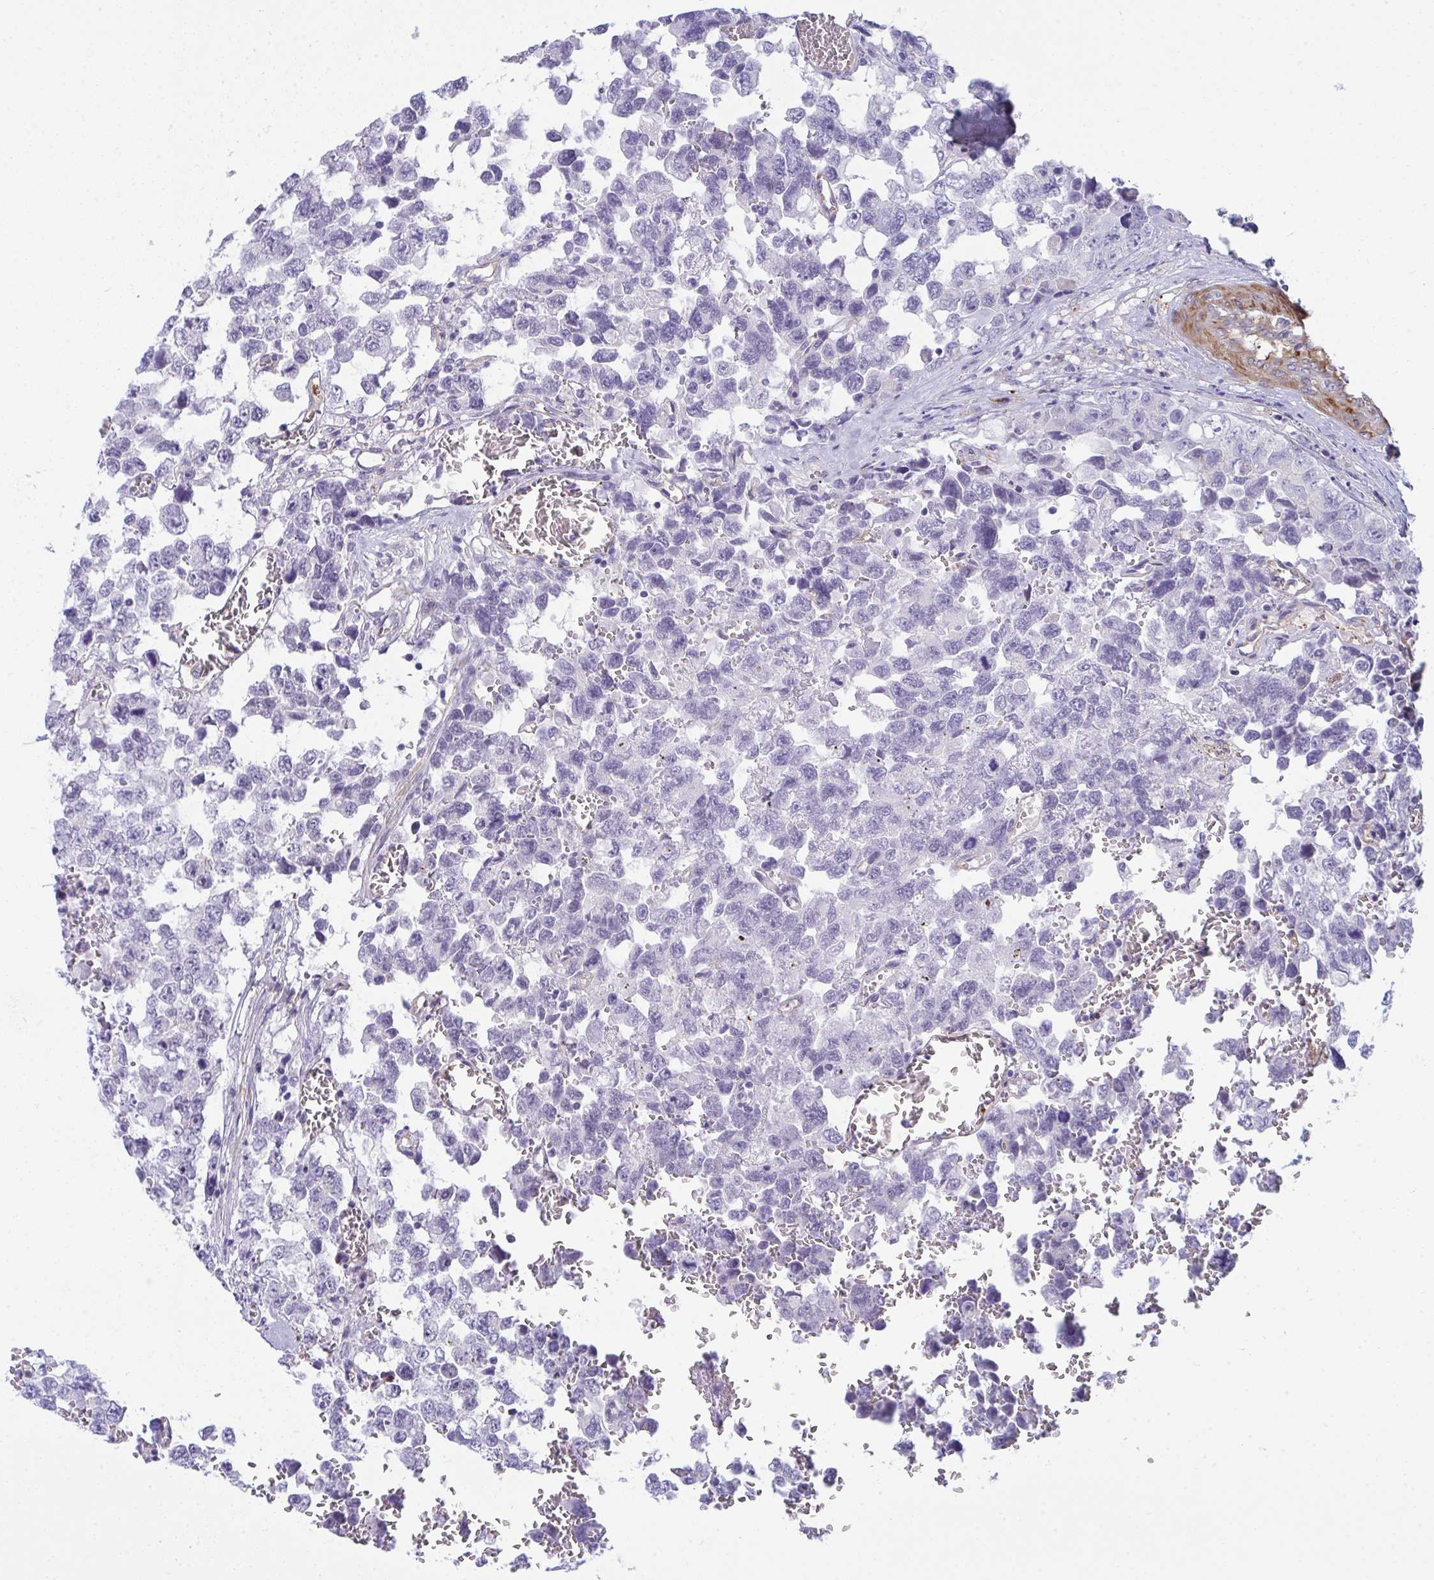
{"staining": {"intensity": "negative", "quantity": "none", "location": "none"}, "tissue": "testis cancer", "cell_type": "Tumor cells", "image_type": "cancer", "snomed": [{"axis": "morphology", "description": "Carcinoma, Embryonal, NOS"}, {"axis": "topography", "description": "Testis"}], "caption": "Embryonal carcinoma (testis) stained for a protein using immunohistochemistry displays no staining tumor cells.", "gene": "MYL12A", "patient": {"sex": "male", "age": 18}}